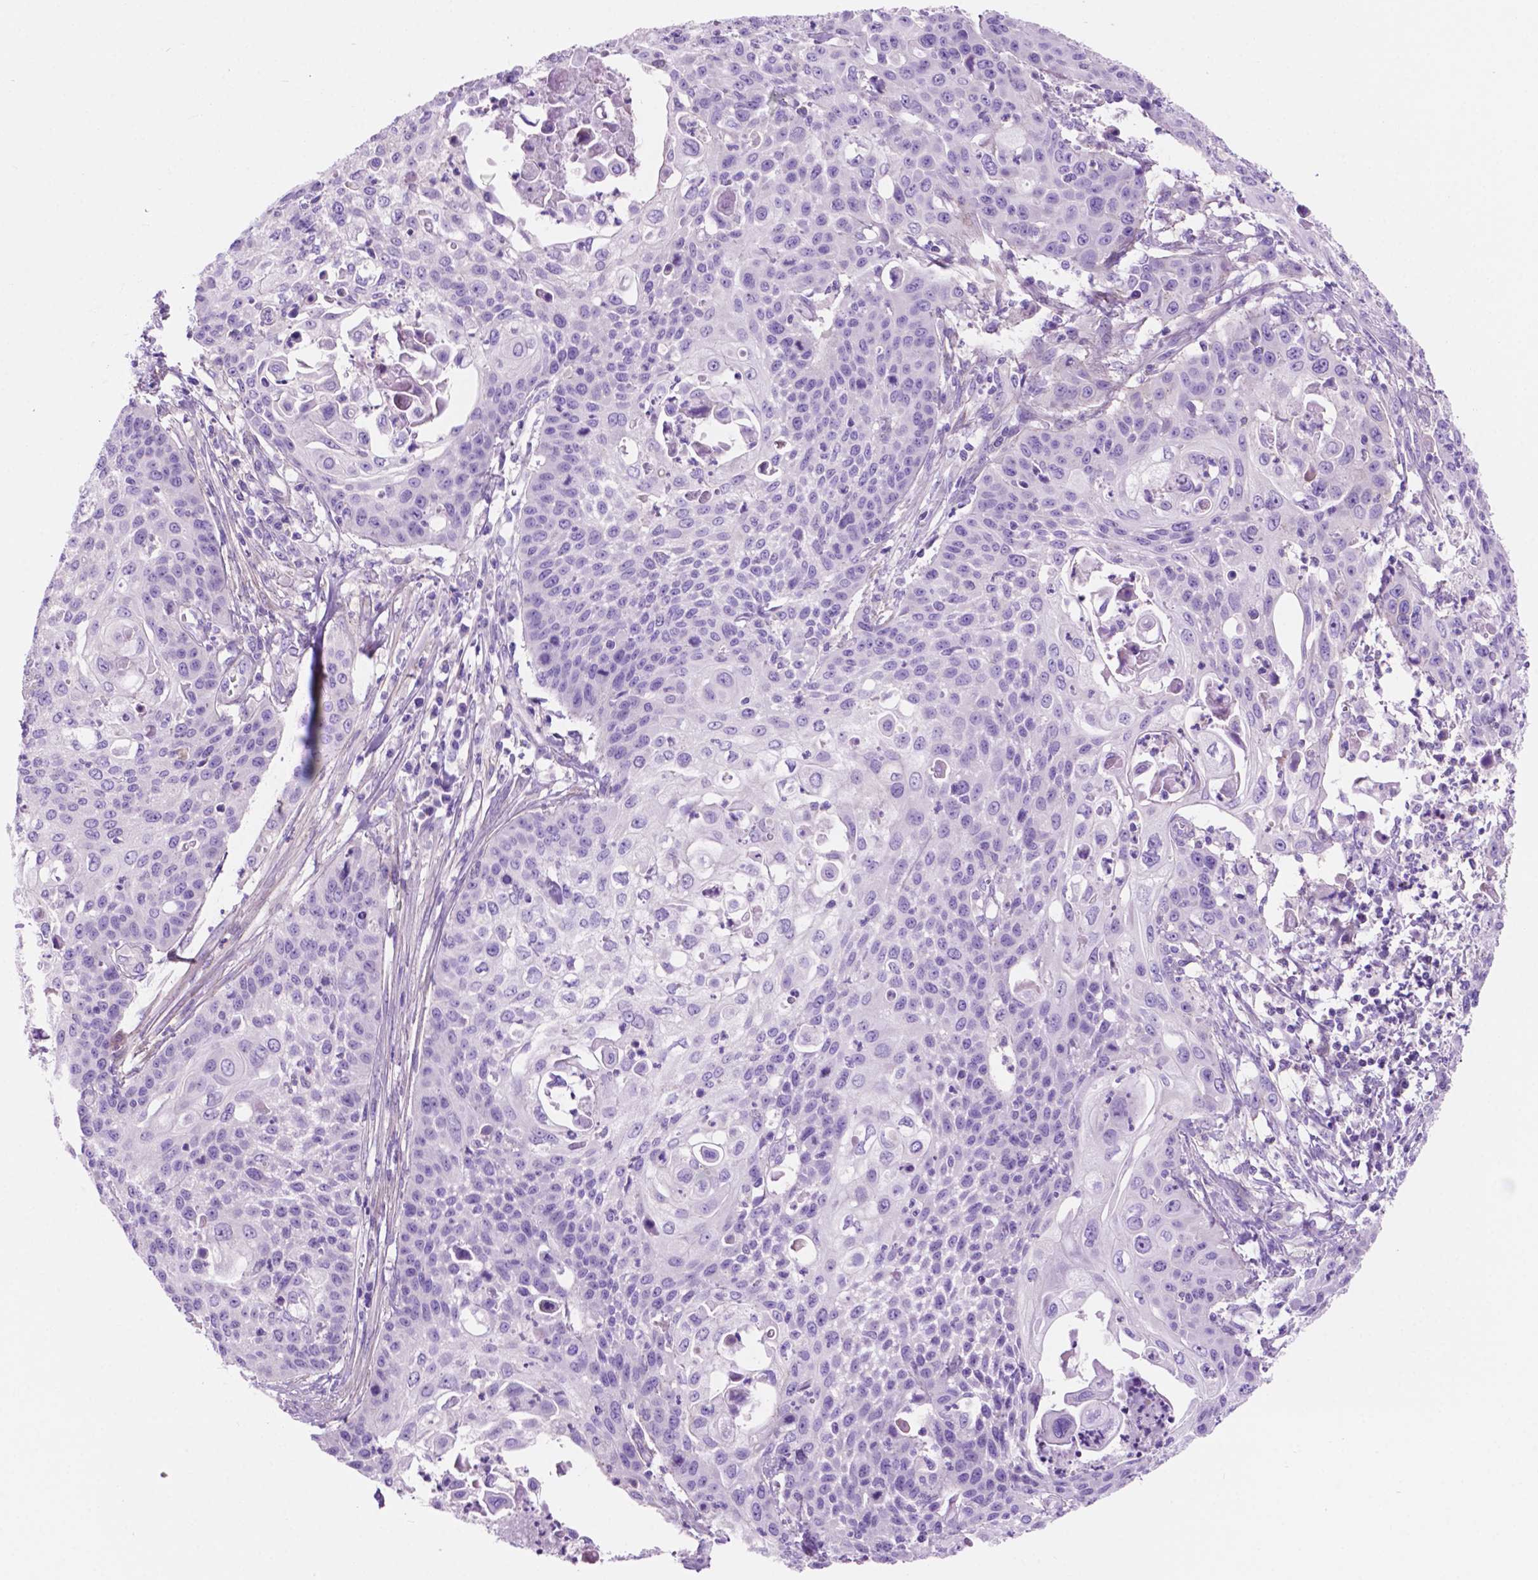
{"staining": {"intensity": "negative", "quantity": "none", "location": "none"}, "tissue": "cervical cancer", "cell_type": "Tumor cells", "image_type": "cancer", "snomed": [{"axis": "morphology", "description": "Squamous cell carcinoma, NOS"}, {"axis": "topography", "description": "Cervix"}], "caption": "Cervical cancer stained for a protein using immunohistochemistry shows no expression tumor cells.", "gene": "IGFN1", "patient": {"sex": "female", "age": 65}}